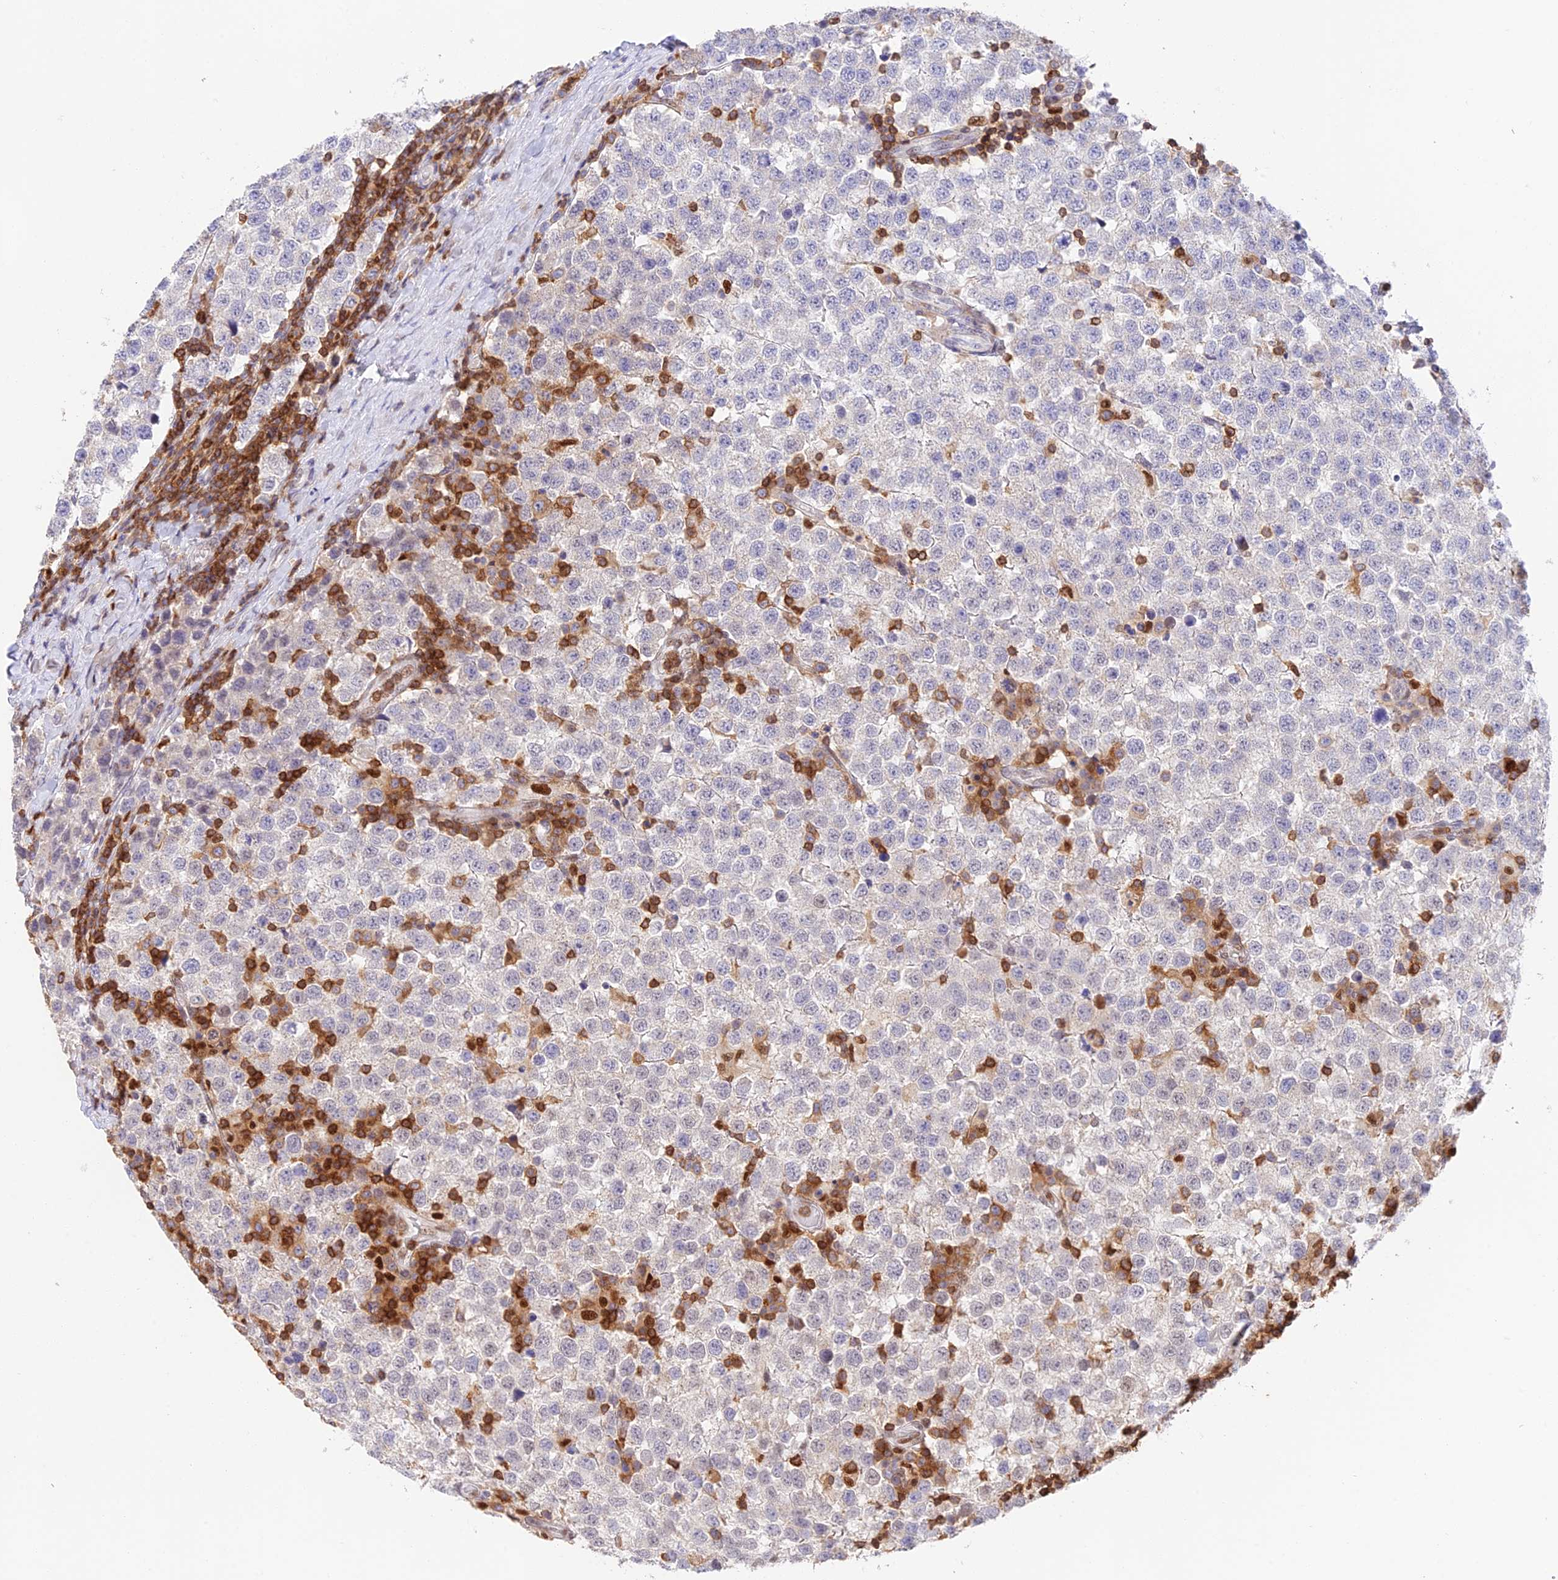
{"staining": {"intensity": "negative", "quantity": "none", "location": "none"}, "tissue": "testis cancer", "cell_type": "Tumor cells", "image_type": "cancer", "snomed": [{"axis": "morphology", "description": "Seminoma, NOS"}, {"axis": "topography", "description": "Testis"}], "caption": "Seminoma (testis) was stained to show a protein in brown. There is no significant expression in tumor cells.", "gene": "DENND1C", "patient": {"sex": "male", "age": 34}}